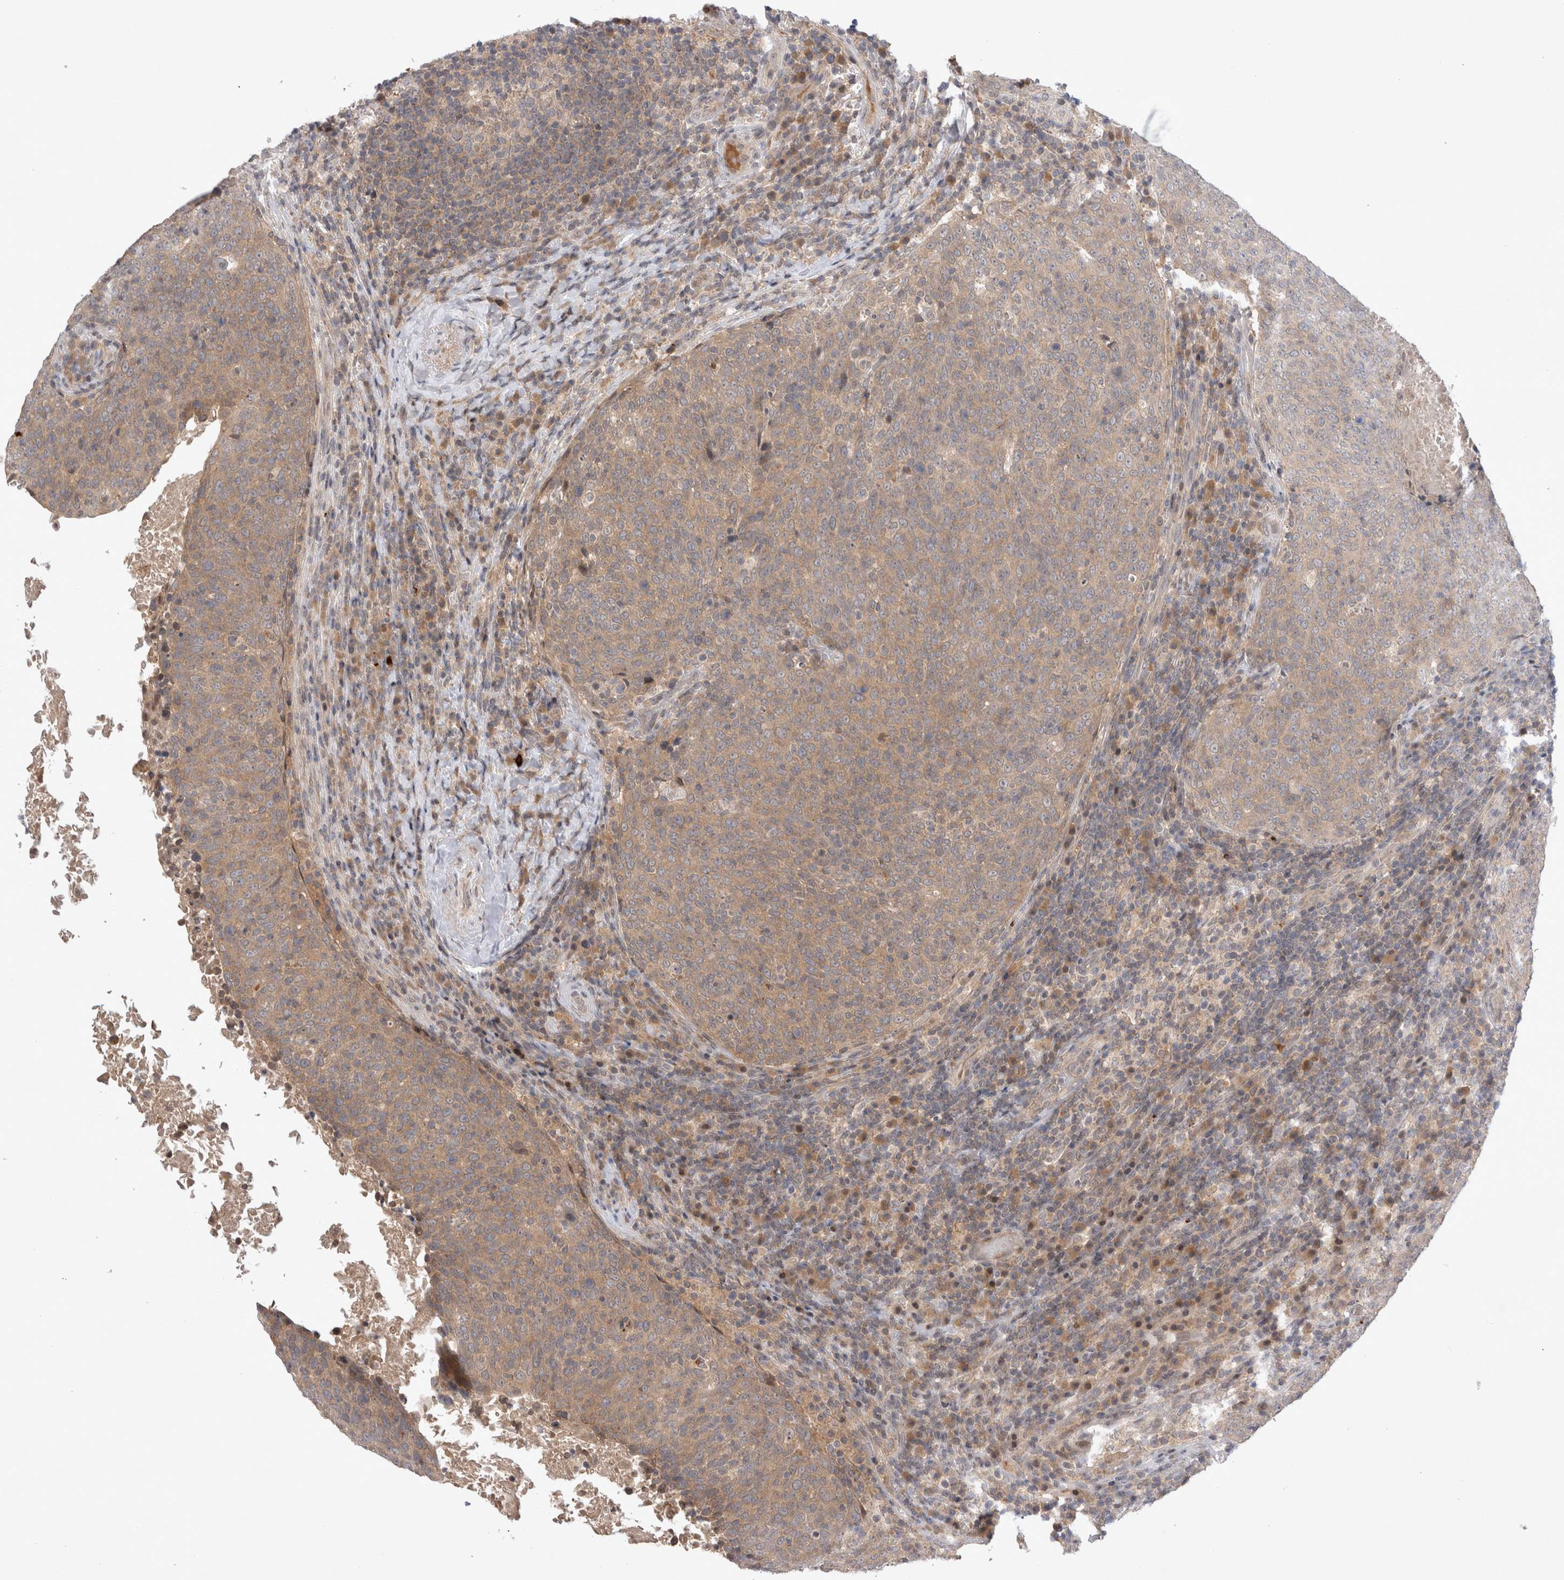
{"staining": {"intensity": "weak", "quantity": ">75%", "location": "cytoplasmic/membranous"}, "tissue": "head and neck cancer", "cell_type": "Tumor cells", "image_type": "cancer", "snomed": [{"axis": "morphology", "description": "Squamous cell carcinoma, NOS"}, {"axis": "morphology", "description": "Squamous cell carcinoma, metastatic, NOS"}, {"axis": "topography", "description": "Lymph node"}, {"axis": "topography", "description": "Head-Neck"}], "caption": "High-power microscopy captured an immunohistochemistry image of metastatic squamous cell carcinoma (head and neck), revealing weak cytoplasmic/membranous positivity in approximately >75% of tumor cells.", "gene": "PLEKHM1", "patient": {"sex": "male", "age": 62}}